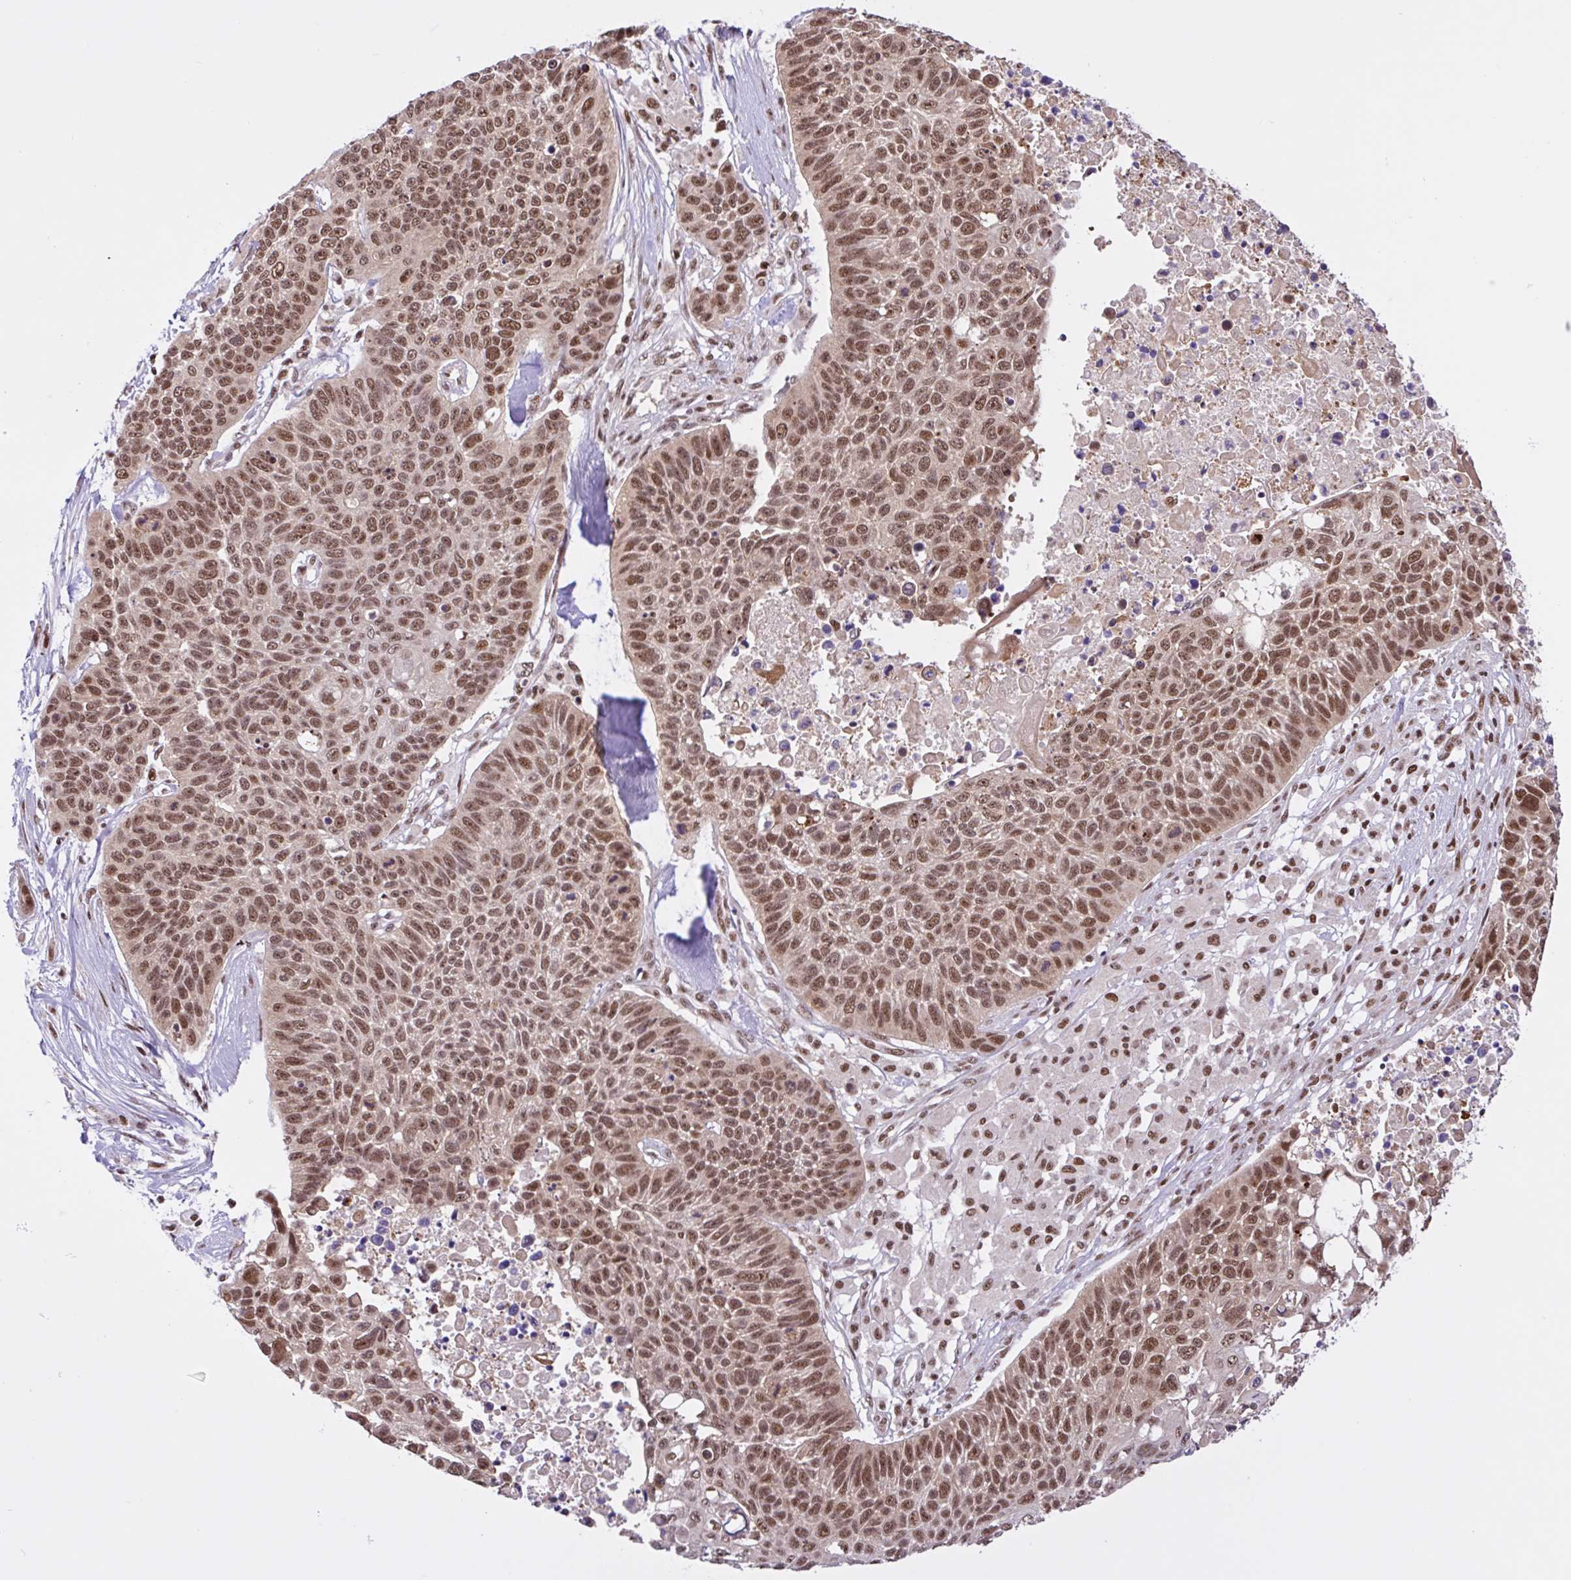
{"staining": {"intensity": "moderate", "quantity": ">75%", "location": "nuclear"}, "tissue": "lung cancer", "cell_type": "Tumor cells", "image_type": "cancer", "snomed": [{"axis": "morphology", "description": "Squamous cell carcinoma, NOS"}, {"axis": "topography", "description": "Lung"}], "caption": "Squamous cell carcinoma (lung) was stained to show a protein in brown. There is medium levels of moderate nuclear staining in about >75% of tumor cells. The protein is stained brown, and the nuclei are stained in blue (DAB (3,3'-diaminobenzidine) IHC with brightfield microscopy, high magnification).", "gene": "CCDC12", "patient": {"sex": "male", "age": 62}}